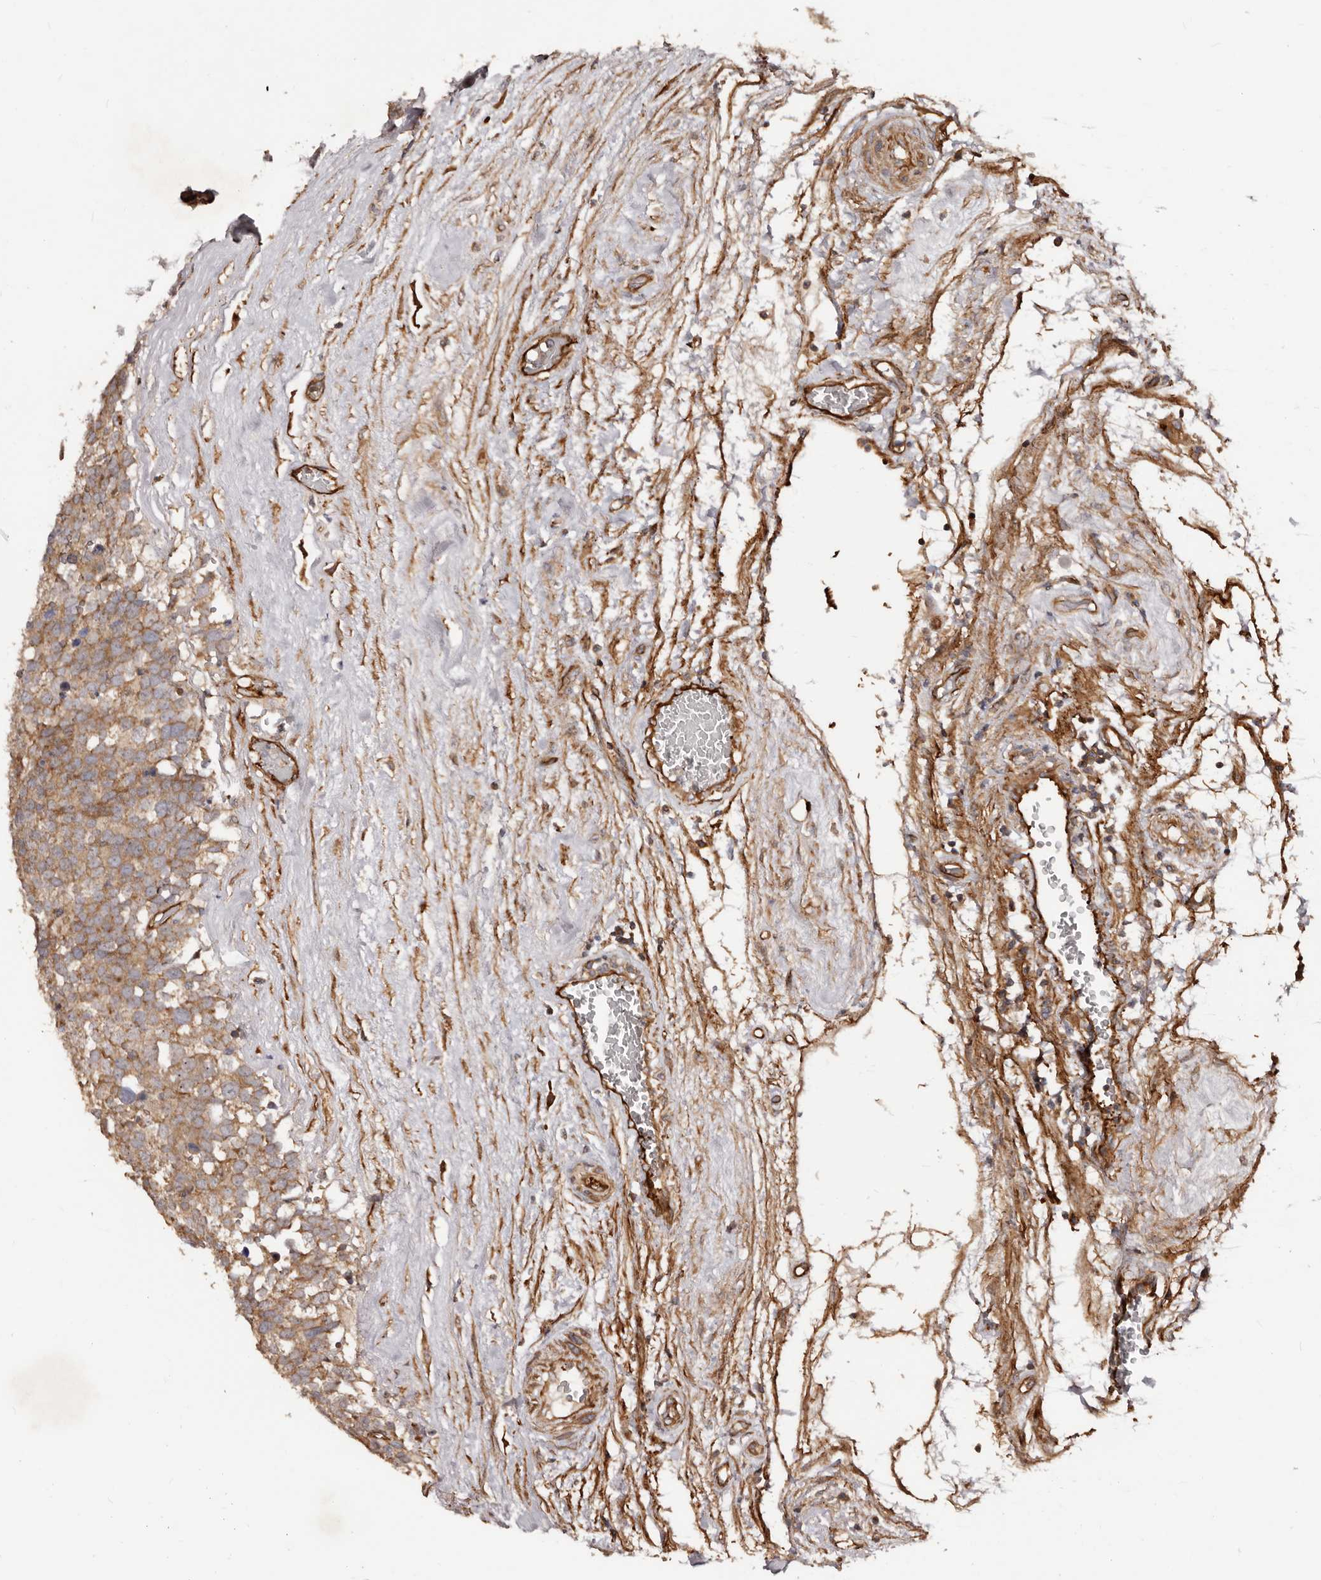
{"staining": {"intensity": "moderate", "quantity": ">75%", "location": "cytoplasmic/membranous"}, "tissue": "testis cancer", "cell_type": "Tumor cells", "image_type": "cancer", "snomed": [{"axis": "morphology", "description": "Seminoma, NOS"}, {"axis": "topography", "description": "Testis"}], "caption": "DAB (3,3'-diaminobenzidine) immunohistochemical staining of testis cancer (seminoma) exhibits moderate cytoplasmic/membranous protein positivity in about >75% of tumor cells.", "gene": "GTPBP1", "patient": {"sex": "male", "age": 71}}